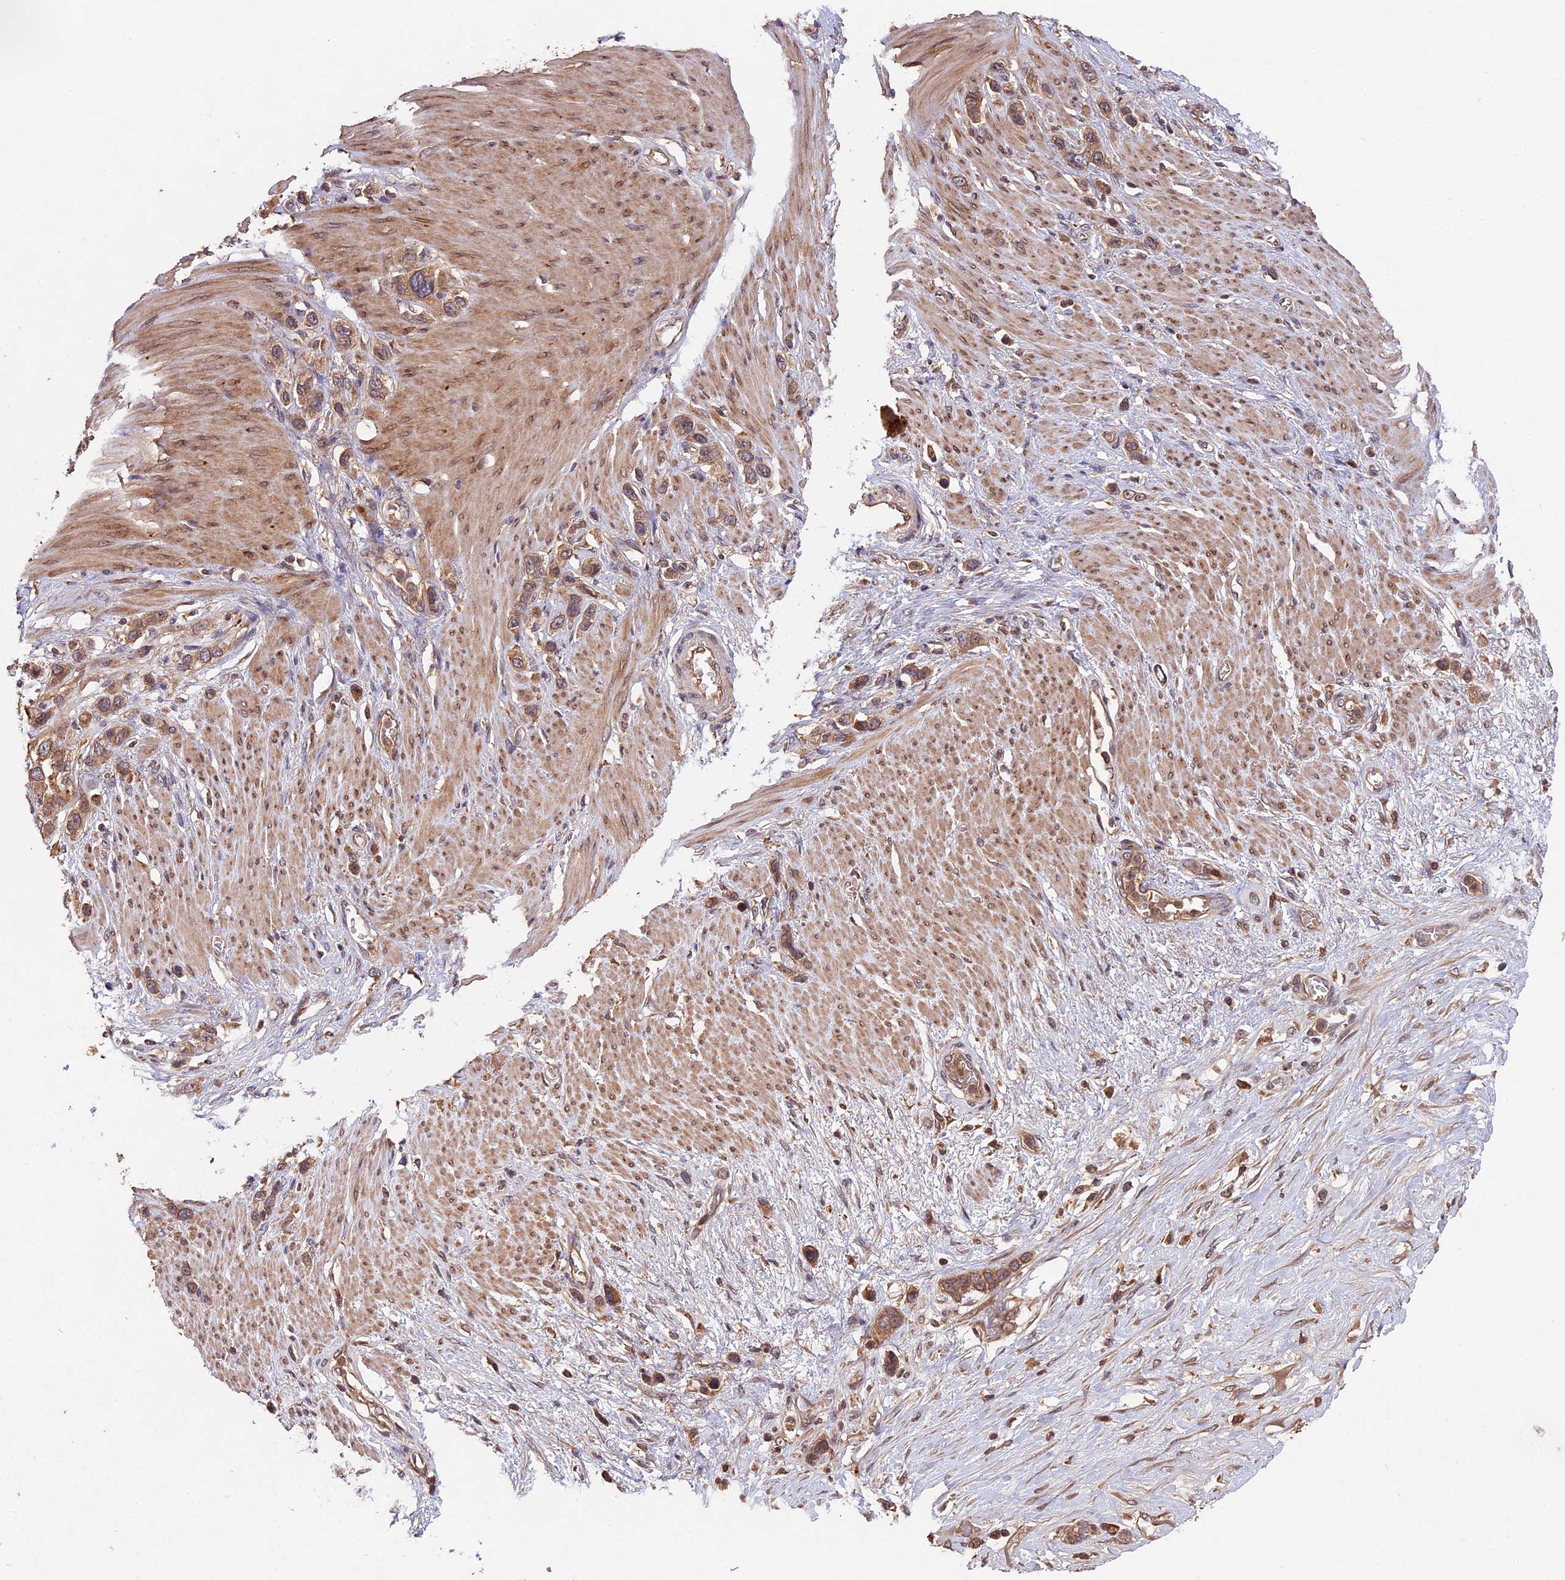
{"staining": {"intensity": "moderate", "quantity": ">75%", "location": "cytoplasmic/membranous"}, "tissue": "stomach cancer", "cell_type": "Tumor cells", "image_type": "cancer", "snomed": [{"axis": "morphology", "description": "Adenocarcinoma, NOS"}, {"axis": "morphology", "description": "Adenocarcinoma, High grade"}, {"axis": "topography", "description": "Stomach, upper"}, {"axis": "topography", "description": "Stomach, lower"}], "caption": "Stomach cancer stained with a protein marker reveals moderate staining in tumor cells.", "gene": "CHAC1", "patient": {"sex": "female", "age": 65}}